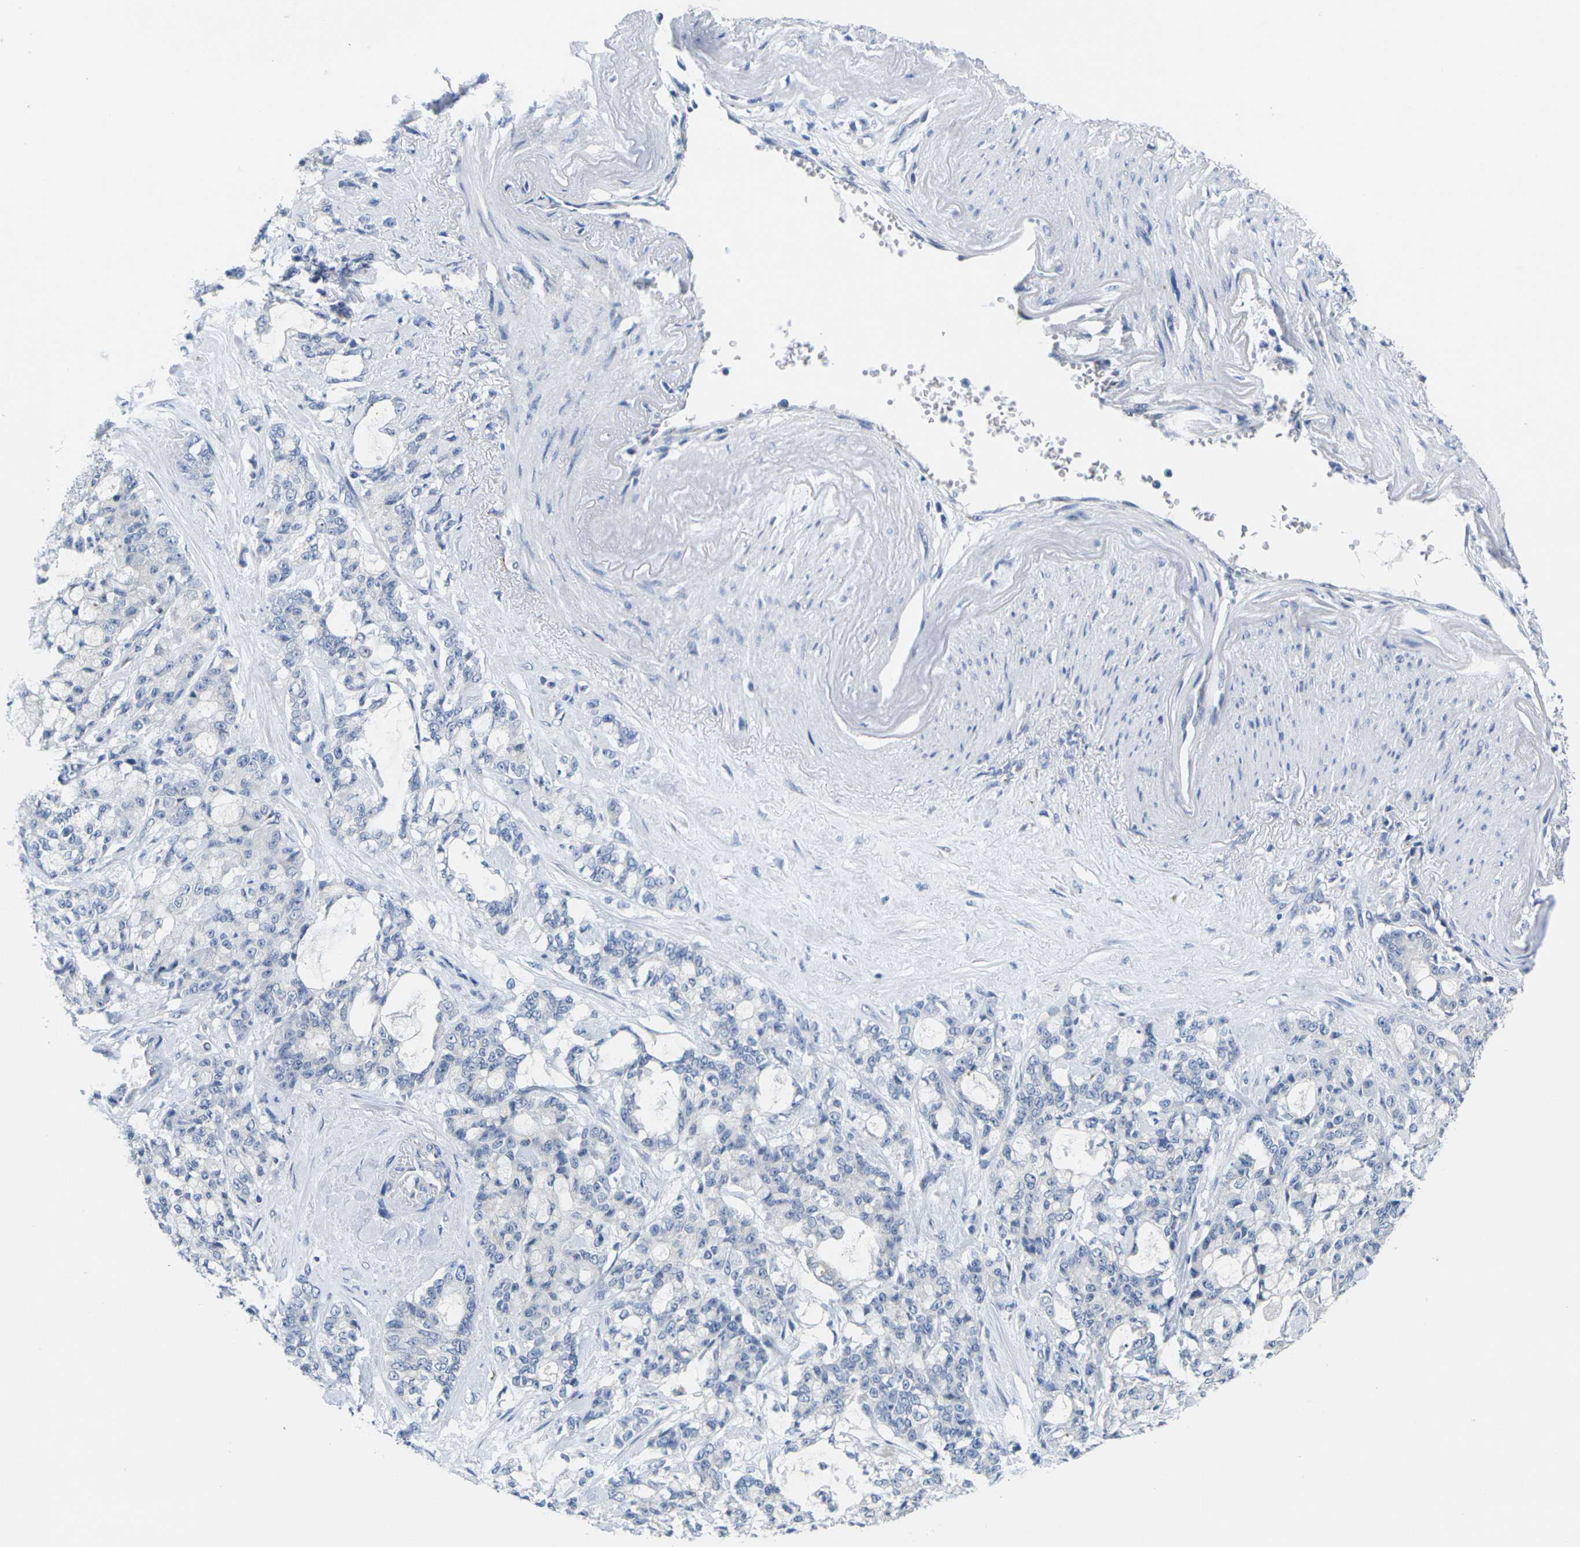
{"staining": {"intensity": "negative", "quantity": "none", "location": "none"}, "tissue": "pancreatic cancer", "cell_type": "Tumor cells", "image_type": "cancer", "snomed": [{"axis": "morphology", "description": "Adenocarcinoma, NOS"}, {"axis": "topography", "description": "Pancreas"}], "caption": "Protein analysis of pancreatic adenocarcinoma reveals no significant expression in tumor cells.", "gene": "CRK", "patient": {"sex": "female", "age": 73}}